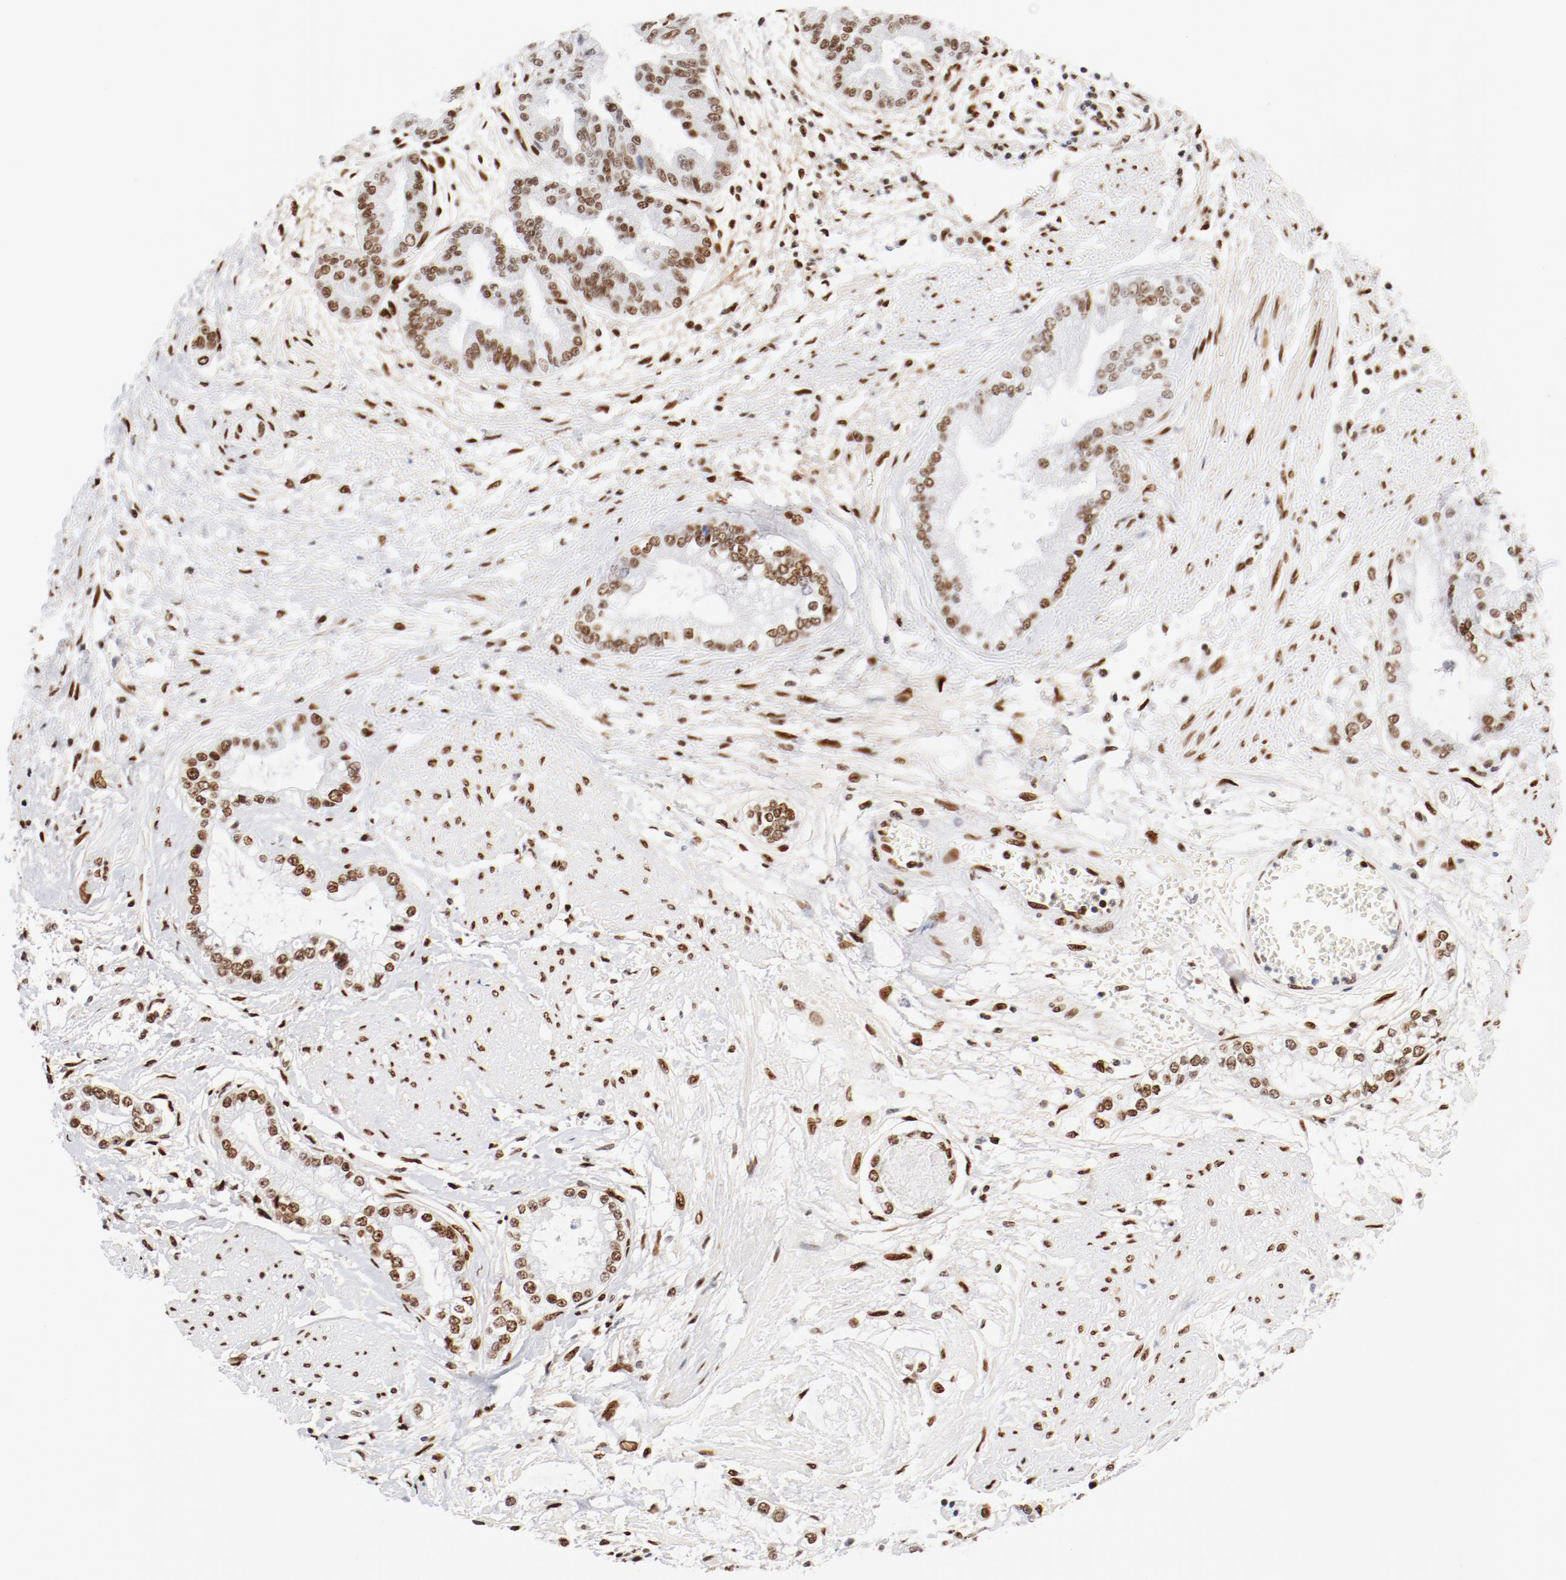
{"staining": {"intensity": "moderate", "quantity": "25%-75%", "location": "nuclear"}, "tissue": "liver cancer", "cell_type": "Tumor cells", "image_type": "cancer", "snomed": [{"axis": "morphology", "description": "Cholangiocarcinoma"}, {"axis": "topography", "description": "Liver"}], "caption": "Brown immunohistochemical staining in liver cancer shows moderate nuclear expression in approximately 25%-75% of tumor cells.", "gene": "CTBP1", "patient": {"sex": "female", "age": 79}}